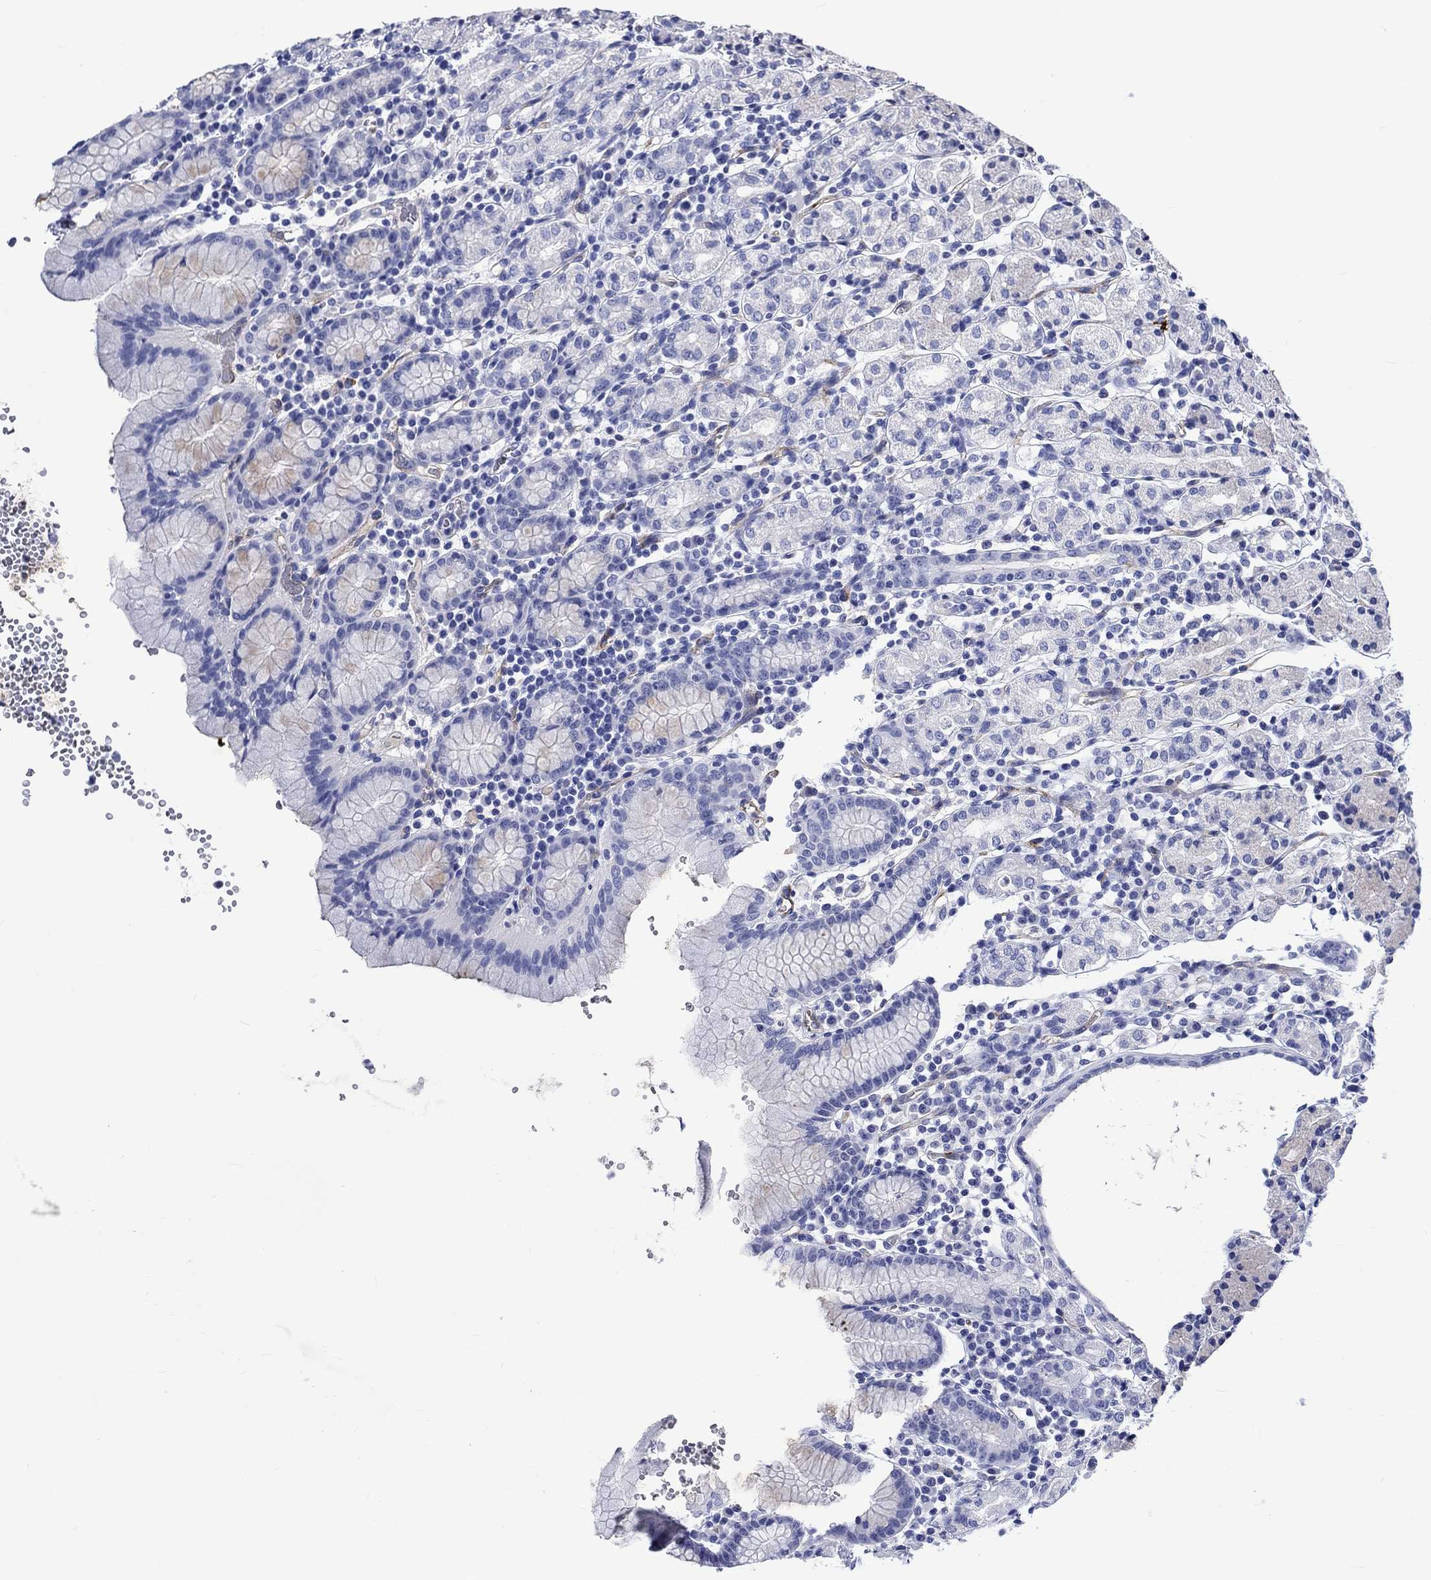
{"staining": {"intensity": "negative", "quantity": "none", "location": "none"}, "tissue": "stomach", "cell_type": "Glandular cells", "image_type": "normal", "snomed": [{"axis": "morphology", "description": "Normal tissue, NOS"}, {"axis": "topography", "description": "Stomach, upper"}, {"axis": "topography", "description": "Stomach"}], "caption": "Stomach stained for a protein using immunohistochemistry (IHC) demonstrates no positivity glandular cells.", "gene": "CACNG3", "patient": {"sex": "male", "age": 62}}